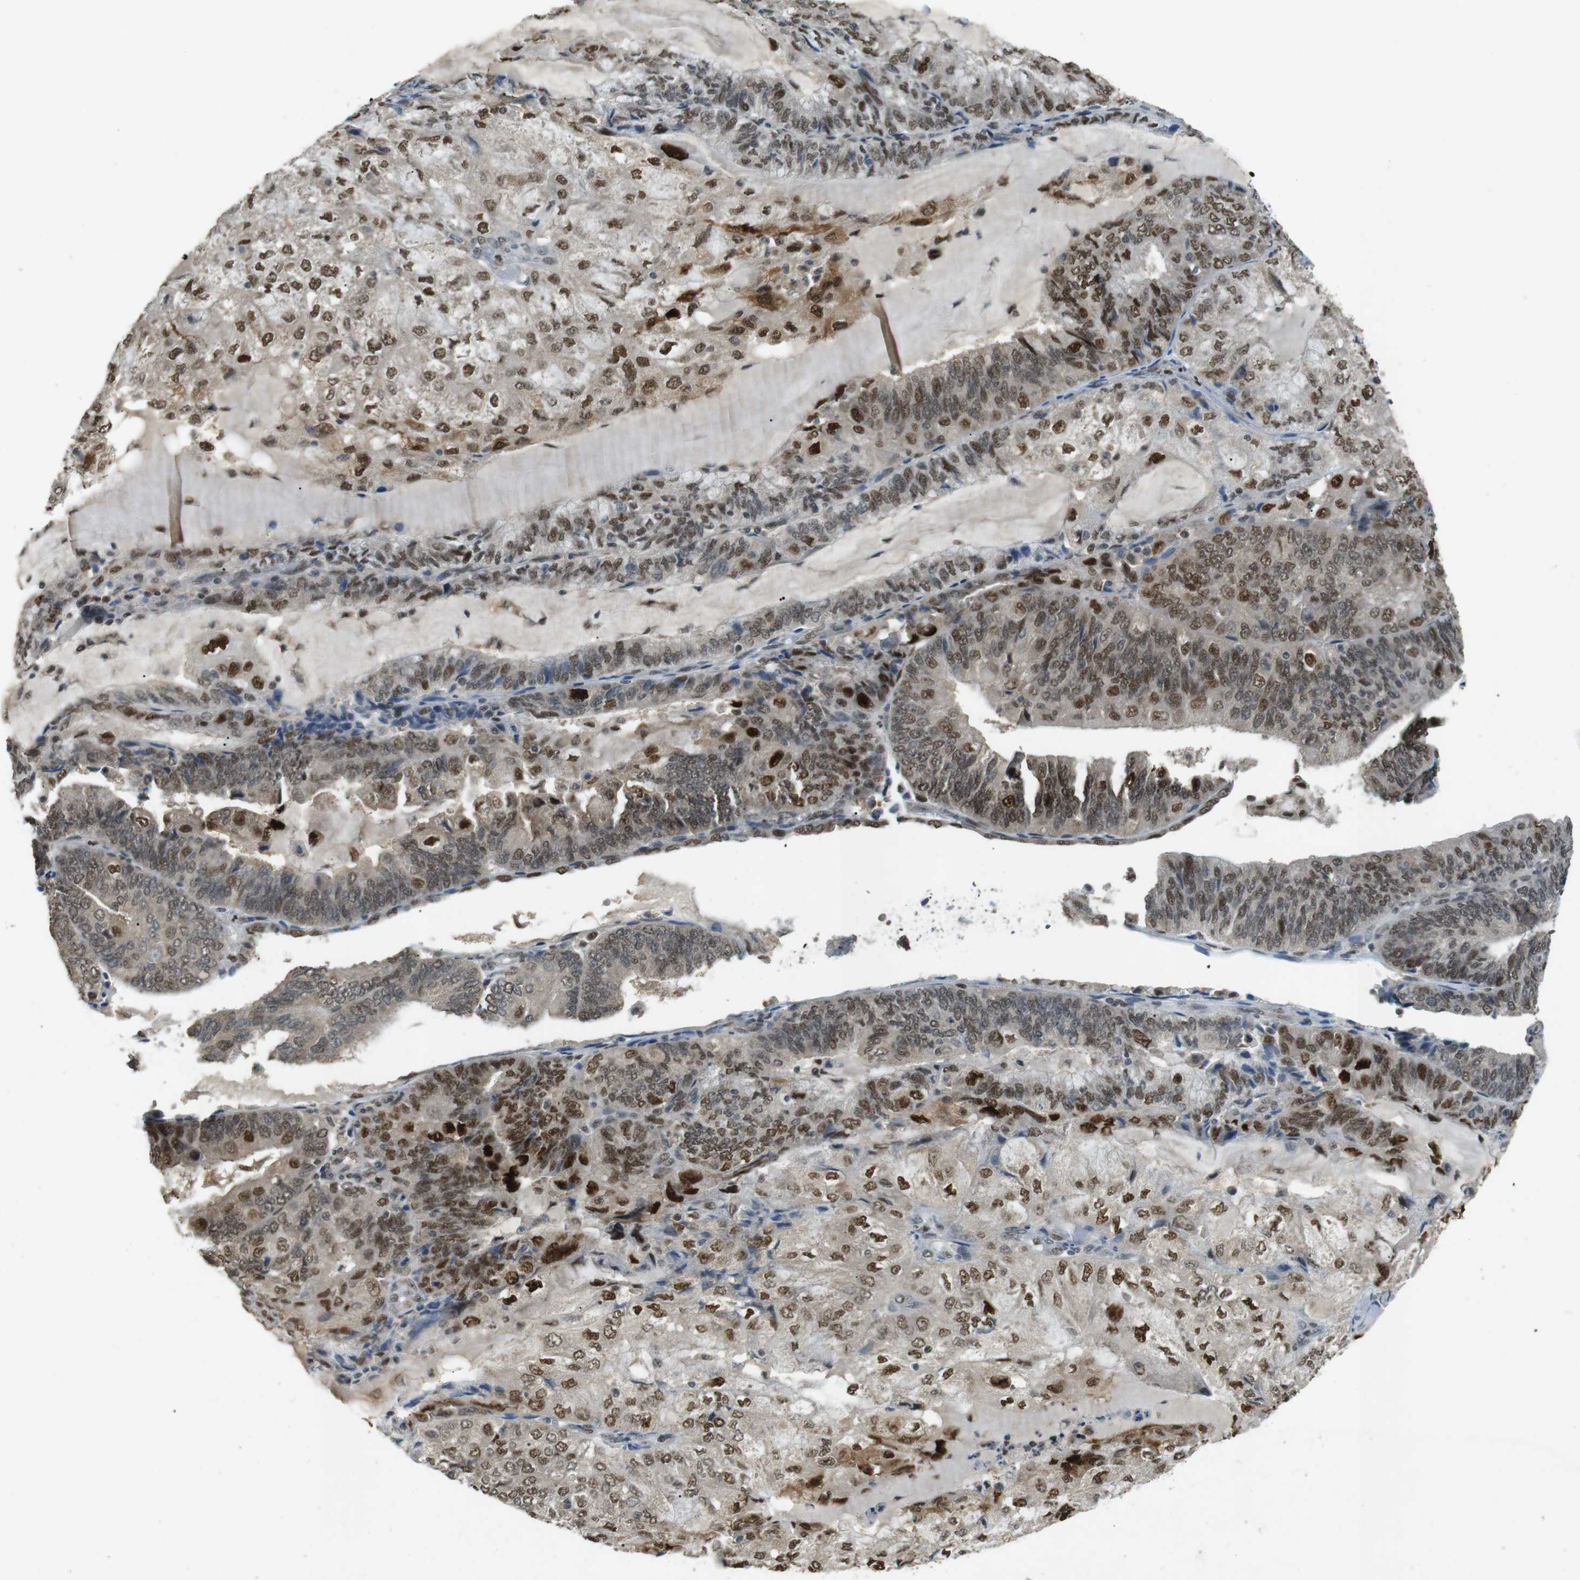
{"staining": {"intensity": "moderate", "quantity": ">75%", "location": "nuclear"}, "tissue": "endometrial cancer", "cell_type": "Tumor cells", "image_type": "cancer", "snomed": [{"axis": "morphology", "description": "Adenocarcinoma, NOS"}, {"axis": "topography", "description": "Endometrium"}], "caption": "Brown immunohistochemical staining in human endometrial adenocarcinoma shows moderate nuclear positivity in approximately >75% of tumor cells.", "gene": "ORAI3", "patient": {"sex": "female", "age": 81}}